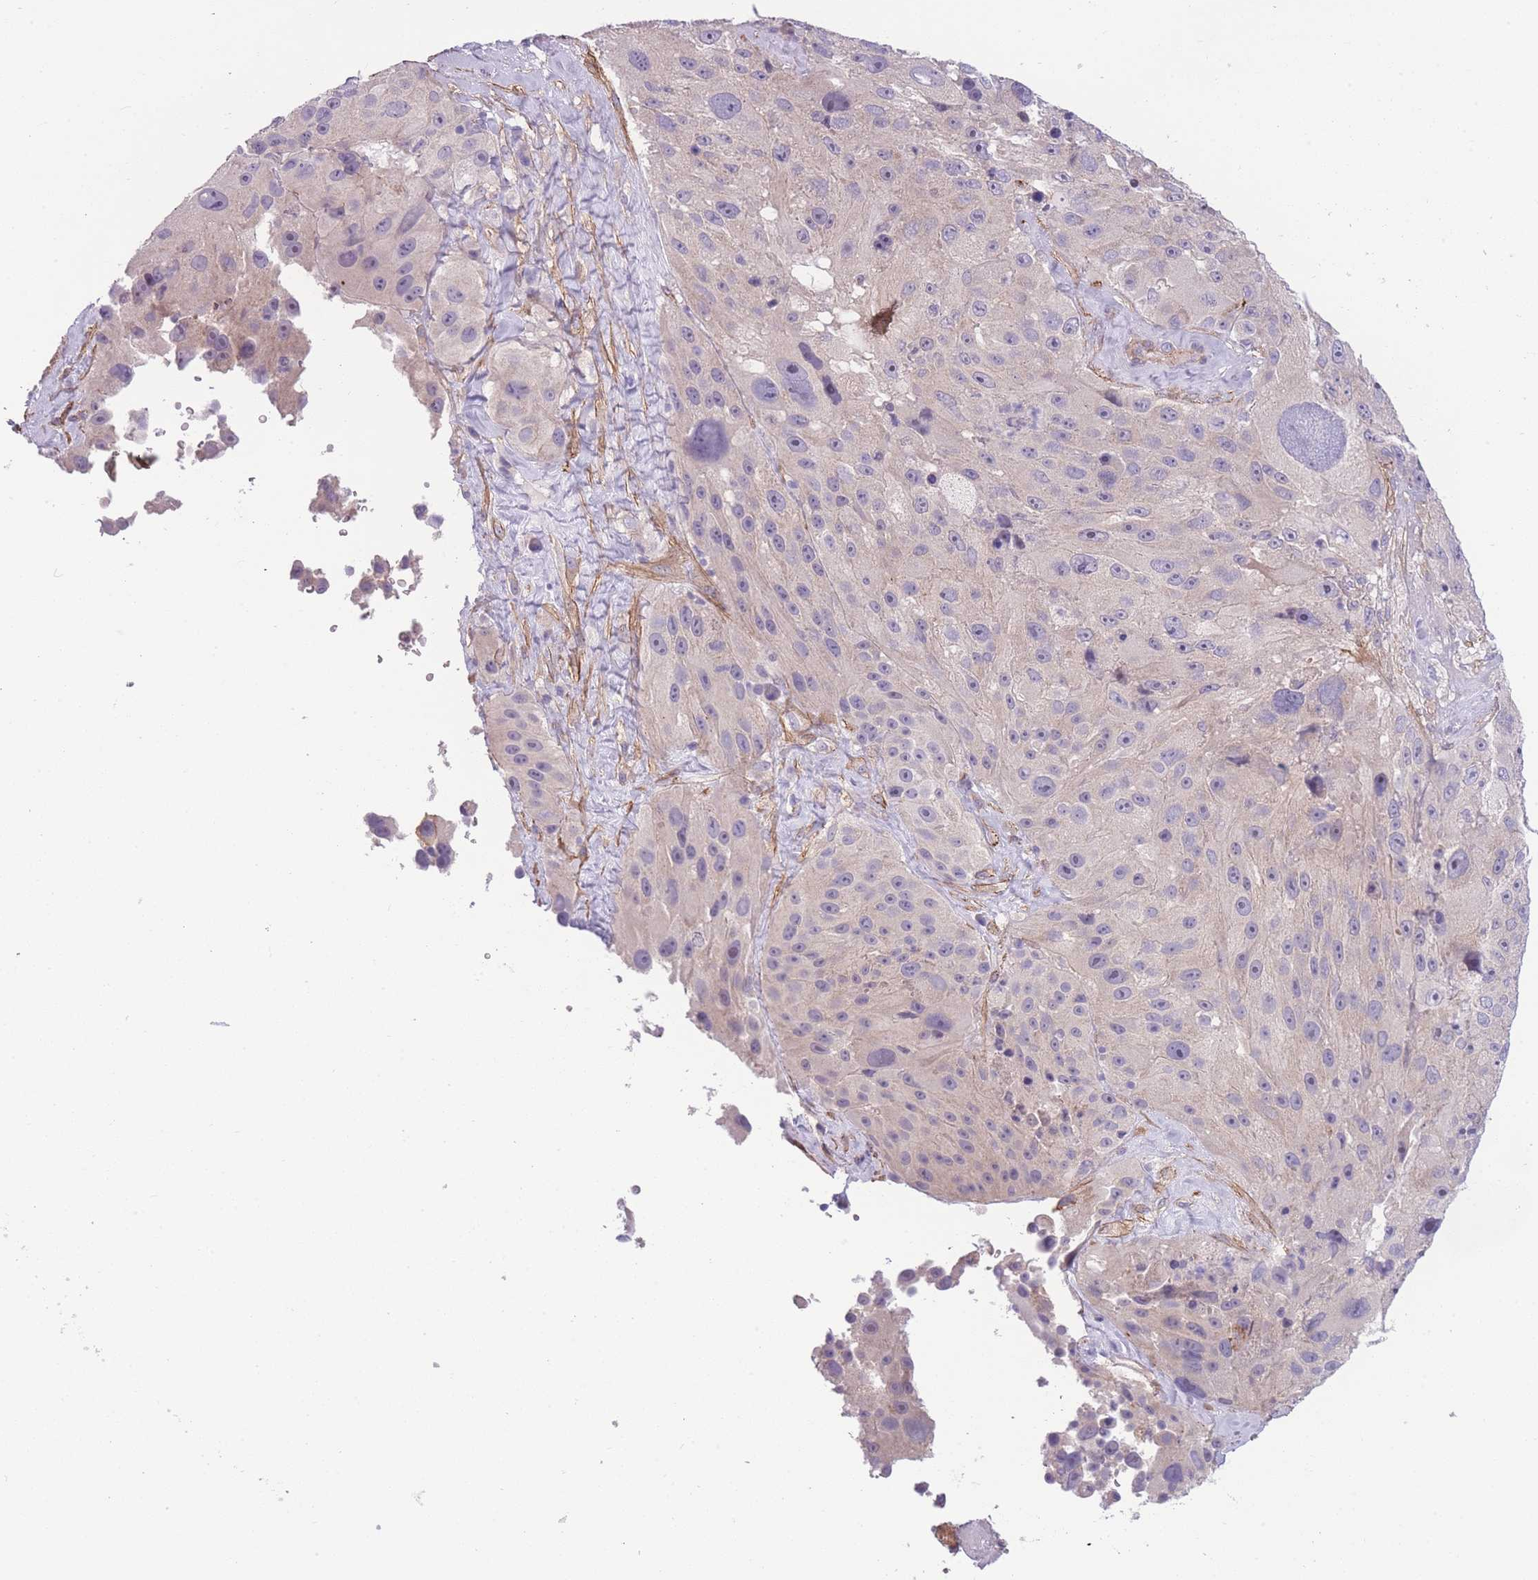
{"staining": {"intensity": "negative", "quantity": "none", "location": "none"}, "tissue": "melanoma", "cell_type": "Tumor cells", "image_type": "cancer", "snomed": [{"axis": "morphology", "description": "Malignant melanoma, Metastatic site"}, {"axis": "topography", "description": "Lymph node"}], "caption": "This is an immunohistochemistry (IHC) photomicrograph of human melanoma. There is no expression in tumor cells.", "gene": "FAM124A", "patient": {"sex": "male", "age": 62}}